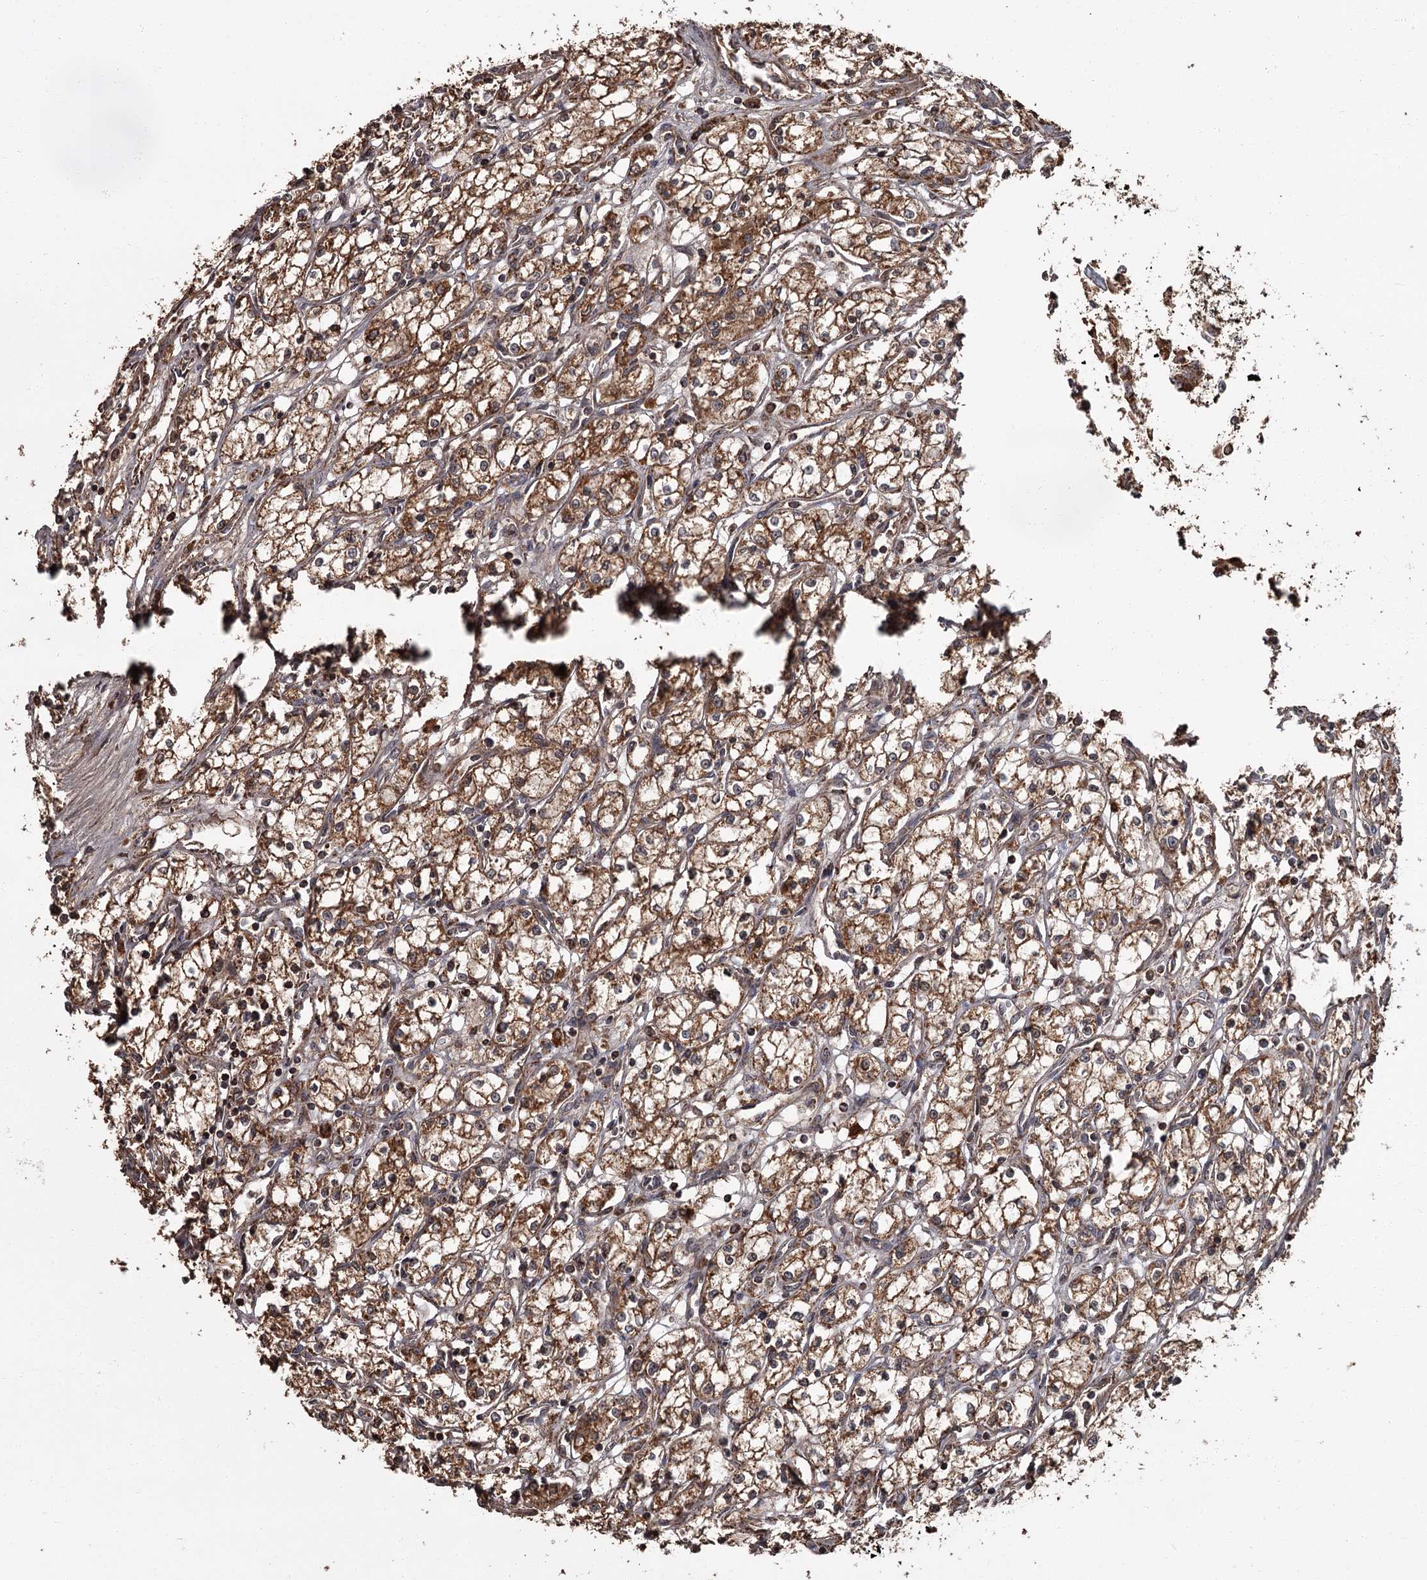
{"staining": {"intensity": "strong", "quantity": "25%-75%", "location": "cytoplasmic/membranous"}, "tissue": "renal cancer", "cell_type": "Tumor cells", "image_type": "cancer", "snomed": [{"axis": "morphology", "description": "Adenocarcinoma, NOS"}, {"axis": "topography", "description": "Kidney"}], "caption": "This photomicrograph shows renal cancer (adenocarcinoma) stained with IHC to label a protein in brown. The cytoplasmic/membranous of tumor cells show strong positivity for the protein. Nuclei are counter-stained blue.", "gene": "THAP9", "patient": {"sex": "male", "age": 59}}